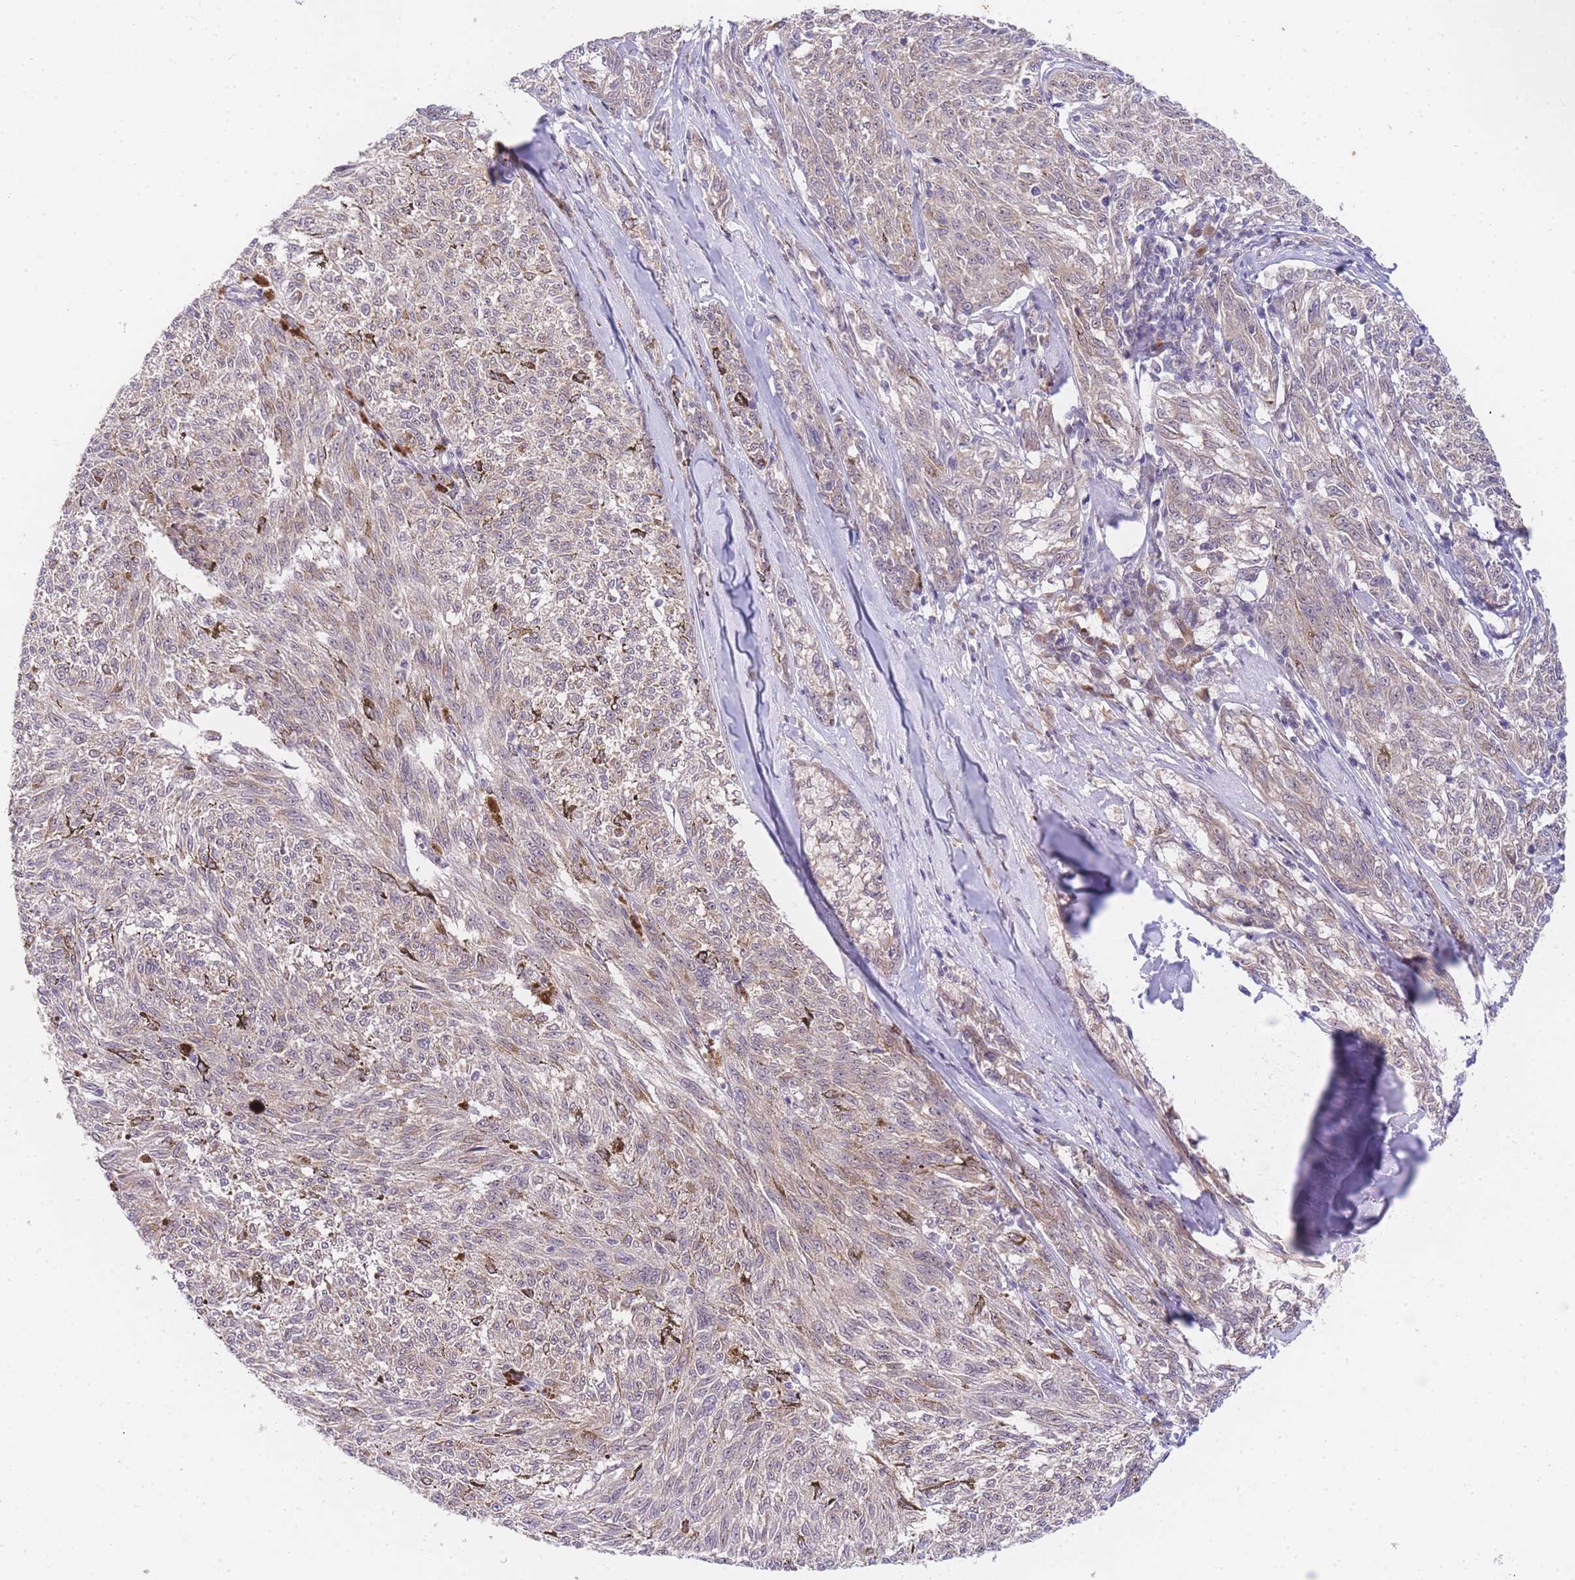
{"staining": {"intensity": "negative", "quantity": "none", "location": "none"}, "tissue": "melanoma", "cell_type": "Tumor cells", "image_type": "cancer", "snomed": [{"axis": "morphology", "description": "Malignant melanoma, NOS"}, {"axis": "topography", "description": "Skin"}], "caption": "Malignant melanoma was stained to show a protein in brown. There is no significant expression in tumor cells.", "gene": "SLC25A33", "patient": {"sex": "female", "age": 72}}